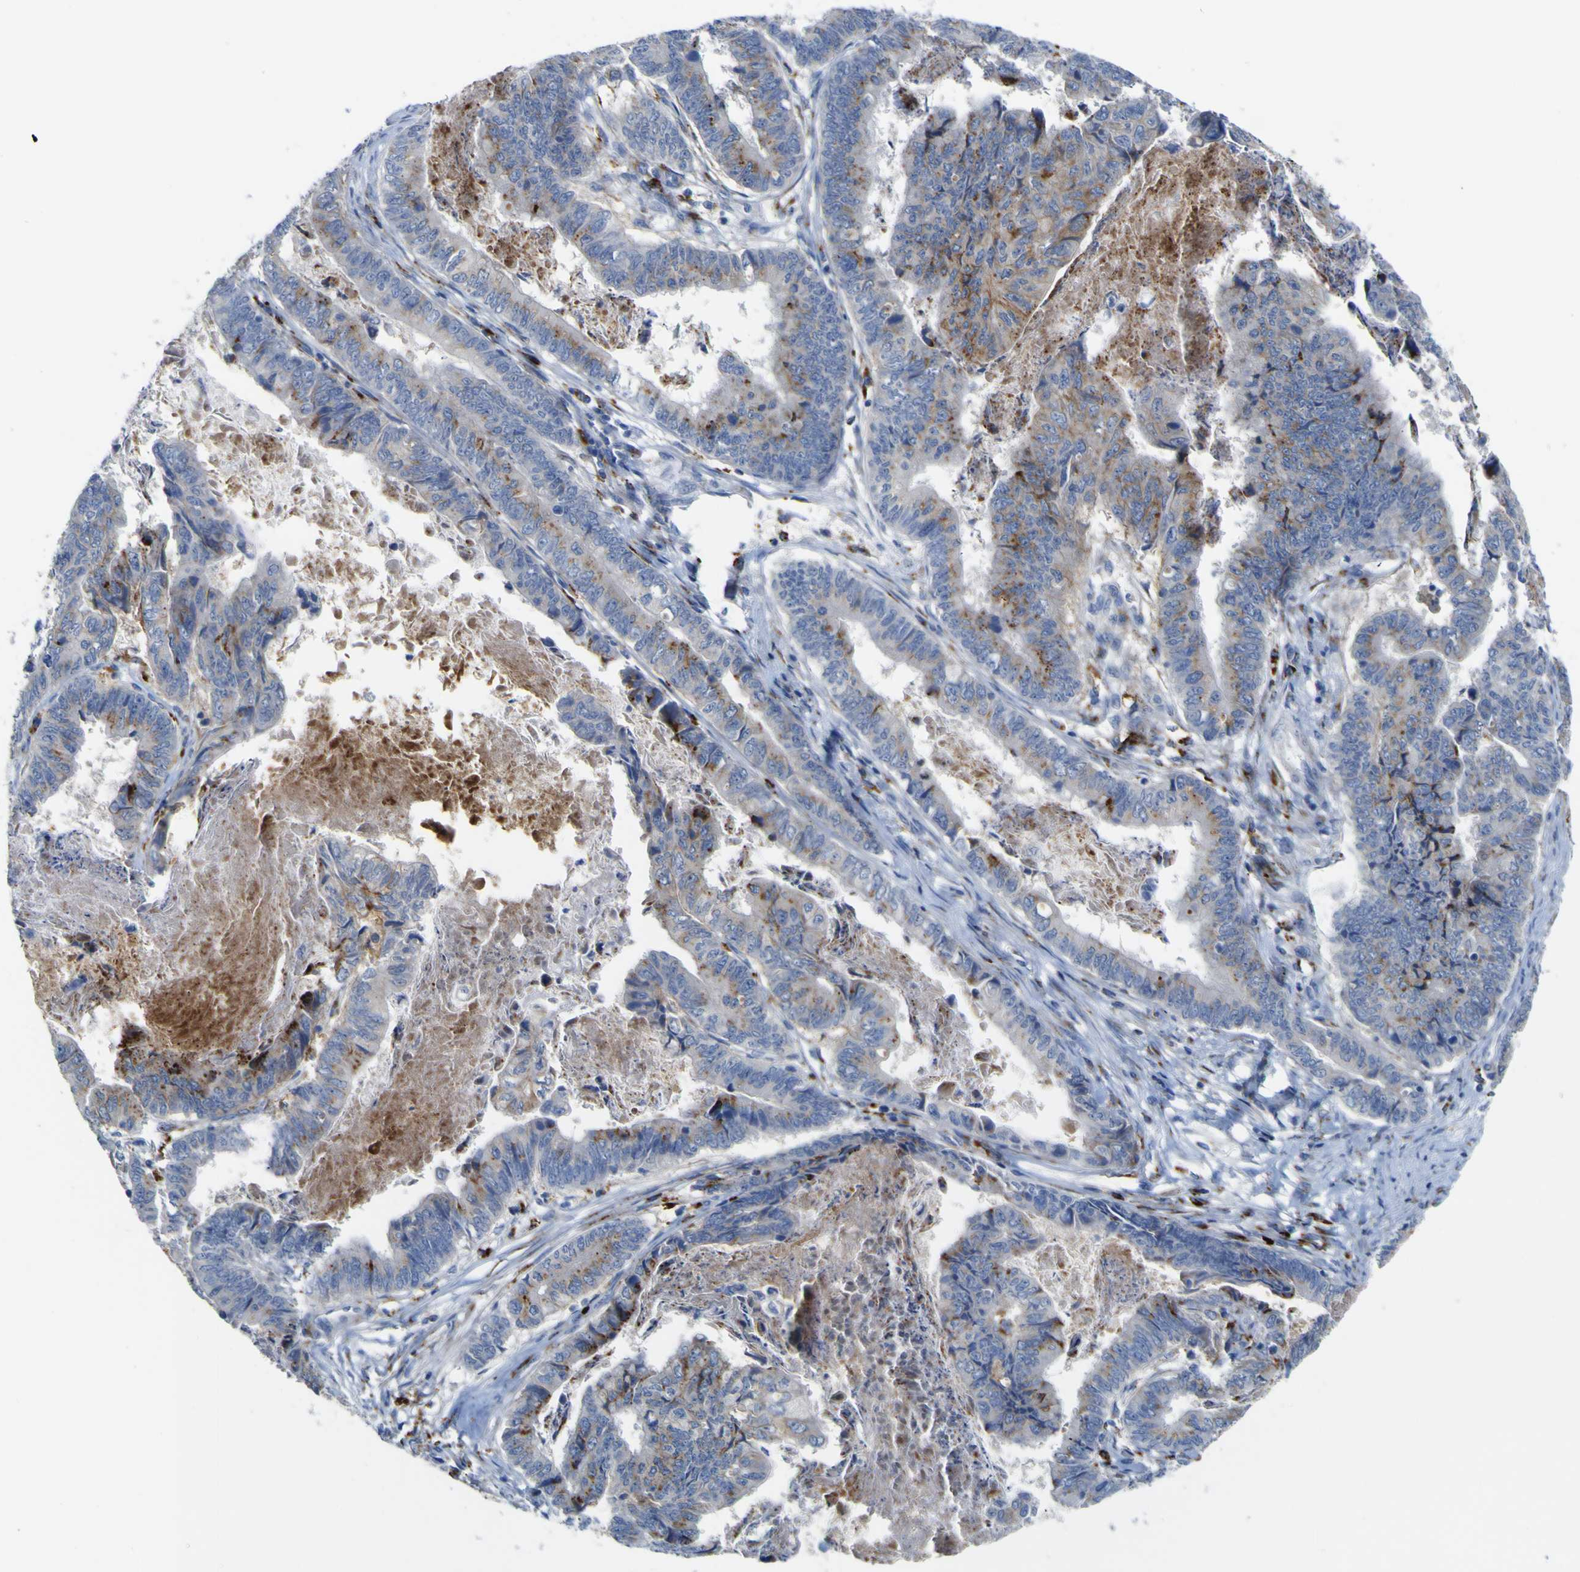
{"staining": {"intensity": "moderate", "quantity": "25%-75%", "location": "cytoplasmic/membranous"}, "tissue": "stomach cancer", "cell_type": "Tumor cells", "image_type": "cancer", "snomed": [{"axis": "morphology", "description": "Adenocarcinoma, NOS"}, {"axis": "topography", "description": "Stomach, lower"}], "caption": "Human adenocarcinoma (stomach) stained with a brown dye demonstrates moderate cytoplasmic/membranous positive staining in about 25%-75% of tumor cells.", "gene": "PTPRF", "patient": {"sex": "male", "age": 77}}